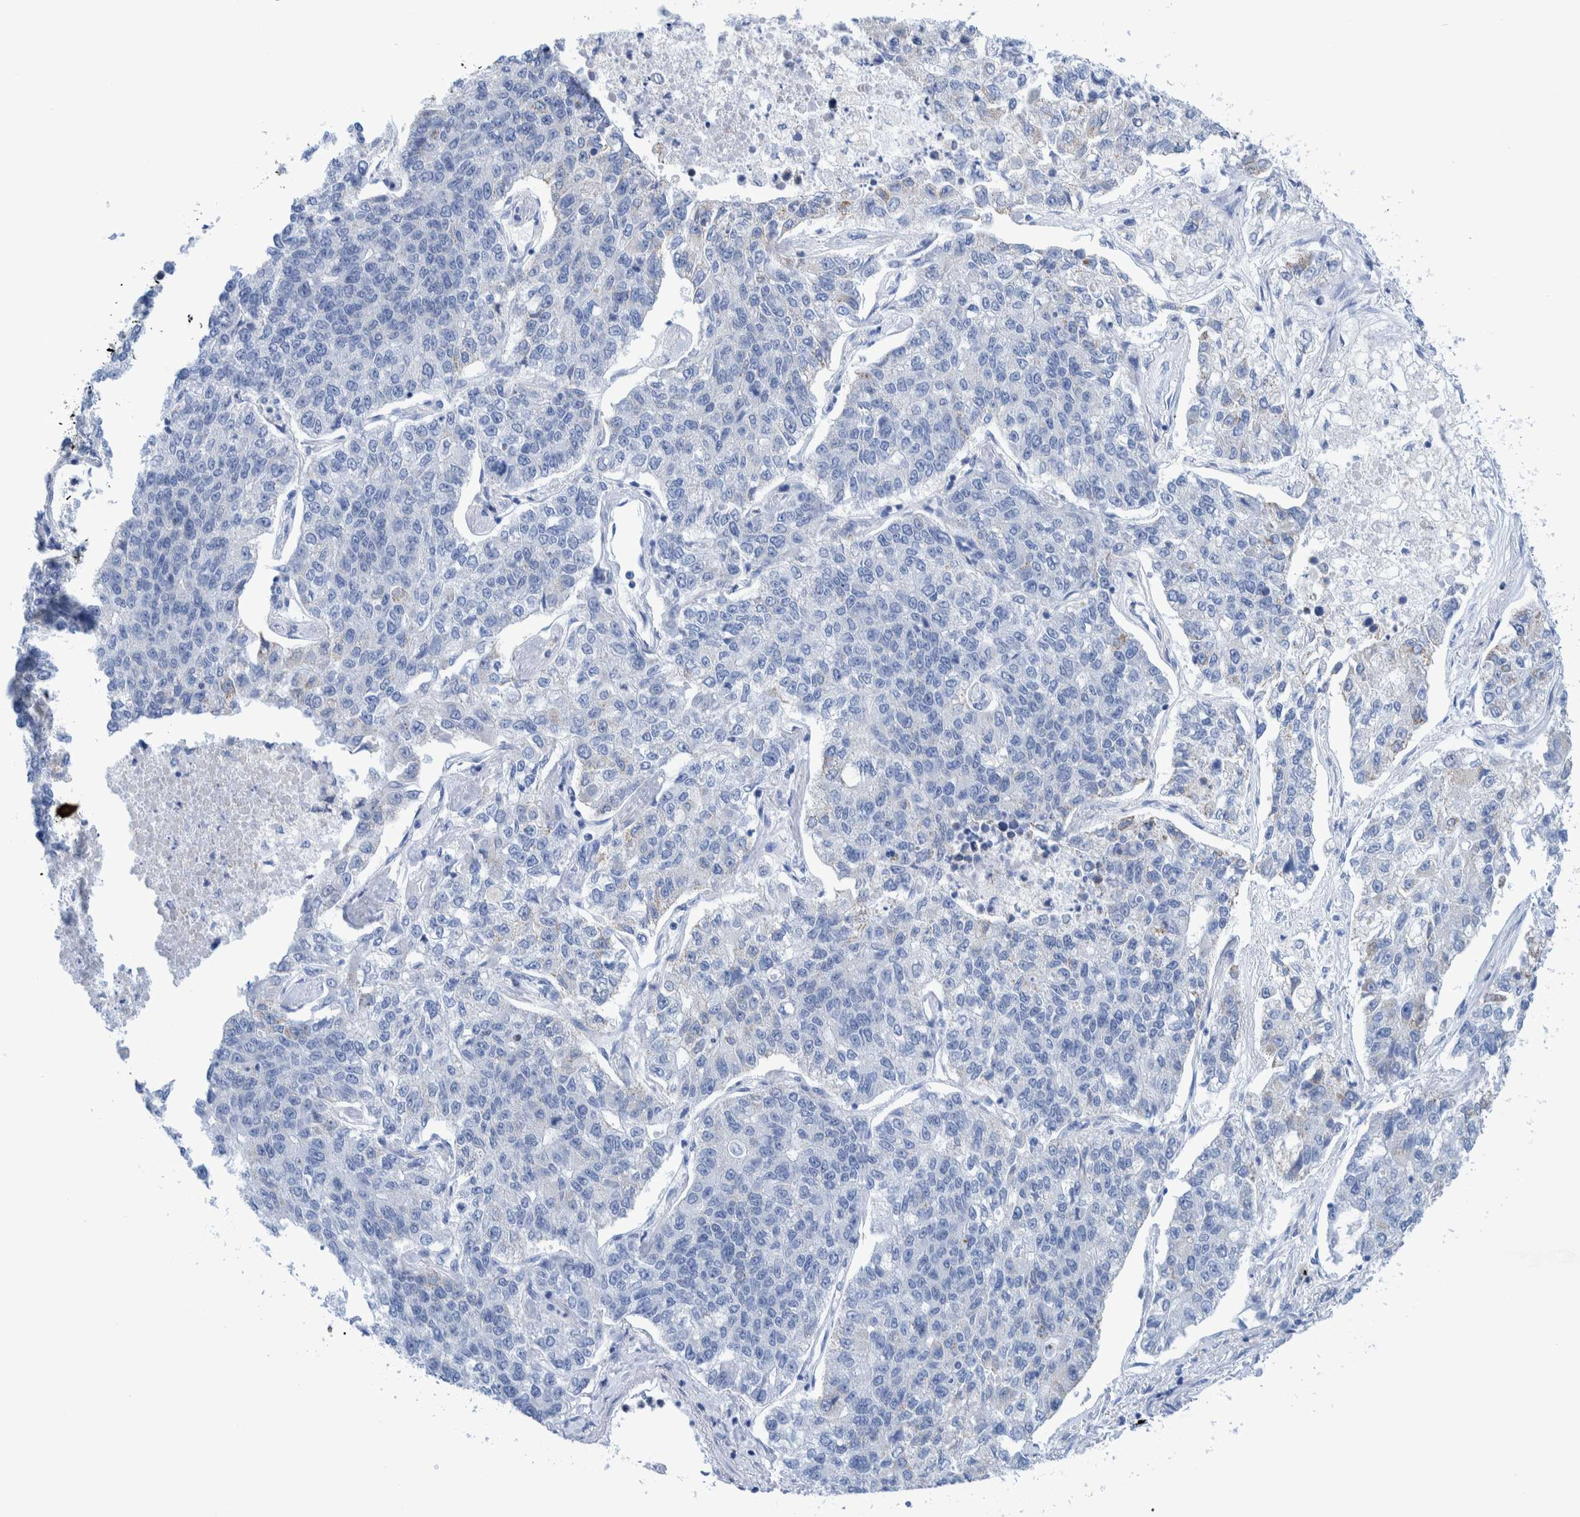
{"staining": {"intensity": "negative", "quantity": "none", "location": "none"}, "tissue": "lung cancer", "cell_type": "Tumor cells", "image_type": "cancer", "snomed": [{"axis": "morphology", "description": "Adenocarcinoma, NOS"}, {"axis": "topography", "description": "Lung"}], "caption": "High magnification brightfield microscopy of adenocarcinoma (lung) stained with DAB (brown) and counterstained with hematoxylin (blue): tumor cells show no significant expression.", "gene": "KRT14", "patient": {"sex": "male", "age": 49}}